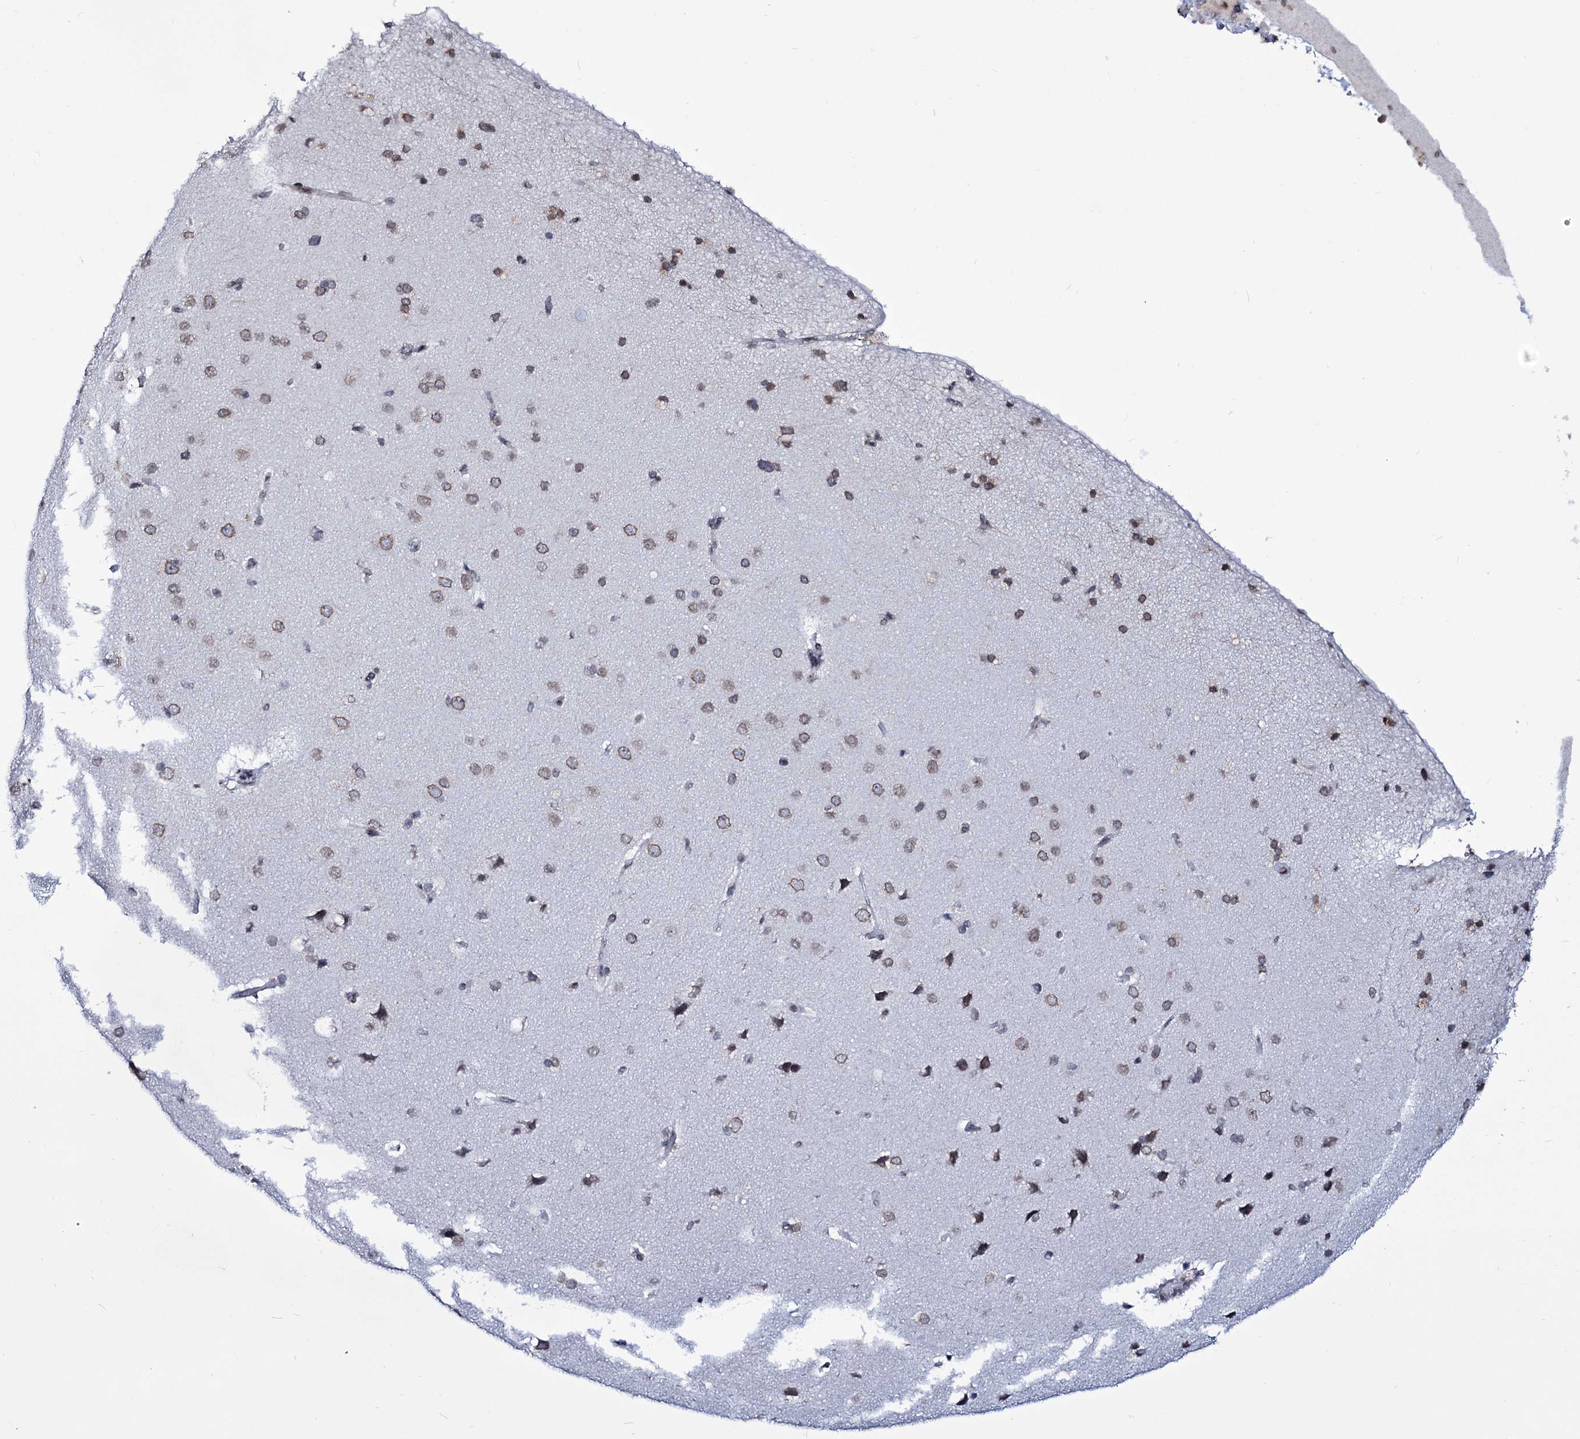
{"staining": {"intensity": "negative", "quantity": "none", "location": "none"}, "tissue": "cerebral cortex", "cell_type": "Endothelial cells", "image_type": "normal", "snomed": [{"axis": "morphology", "description": "Normal tissue, NOS"}, {"axis": "topography", "description": "Cerebral cortex"}], "caption": "An immunohistochemistry photomicrograph of normal cerebral cortex is shown. There is no staining in endothelial cells of cerebral cortex. The staining was performed using DAB (3,3'-diaminobenzidine) to visualize the protein expression in brown, while the nuclei were stained in blue with hematoxylin (Magnification: 20x).", "gene": "ZC3H12C", "patient": {"sex": "male", "age": 62}}